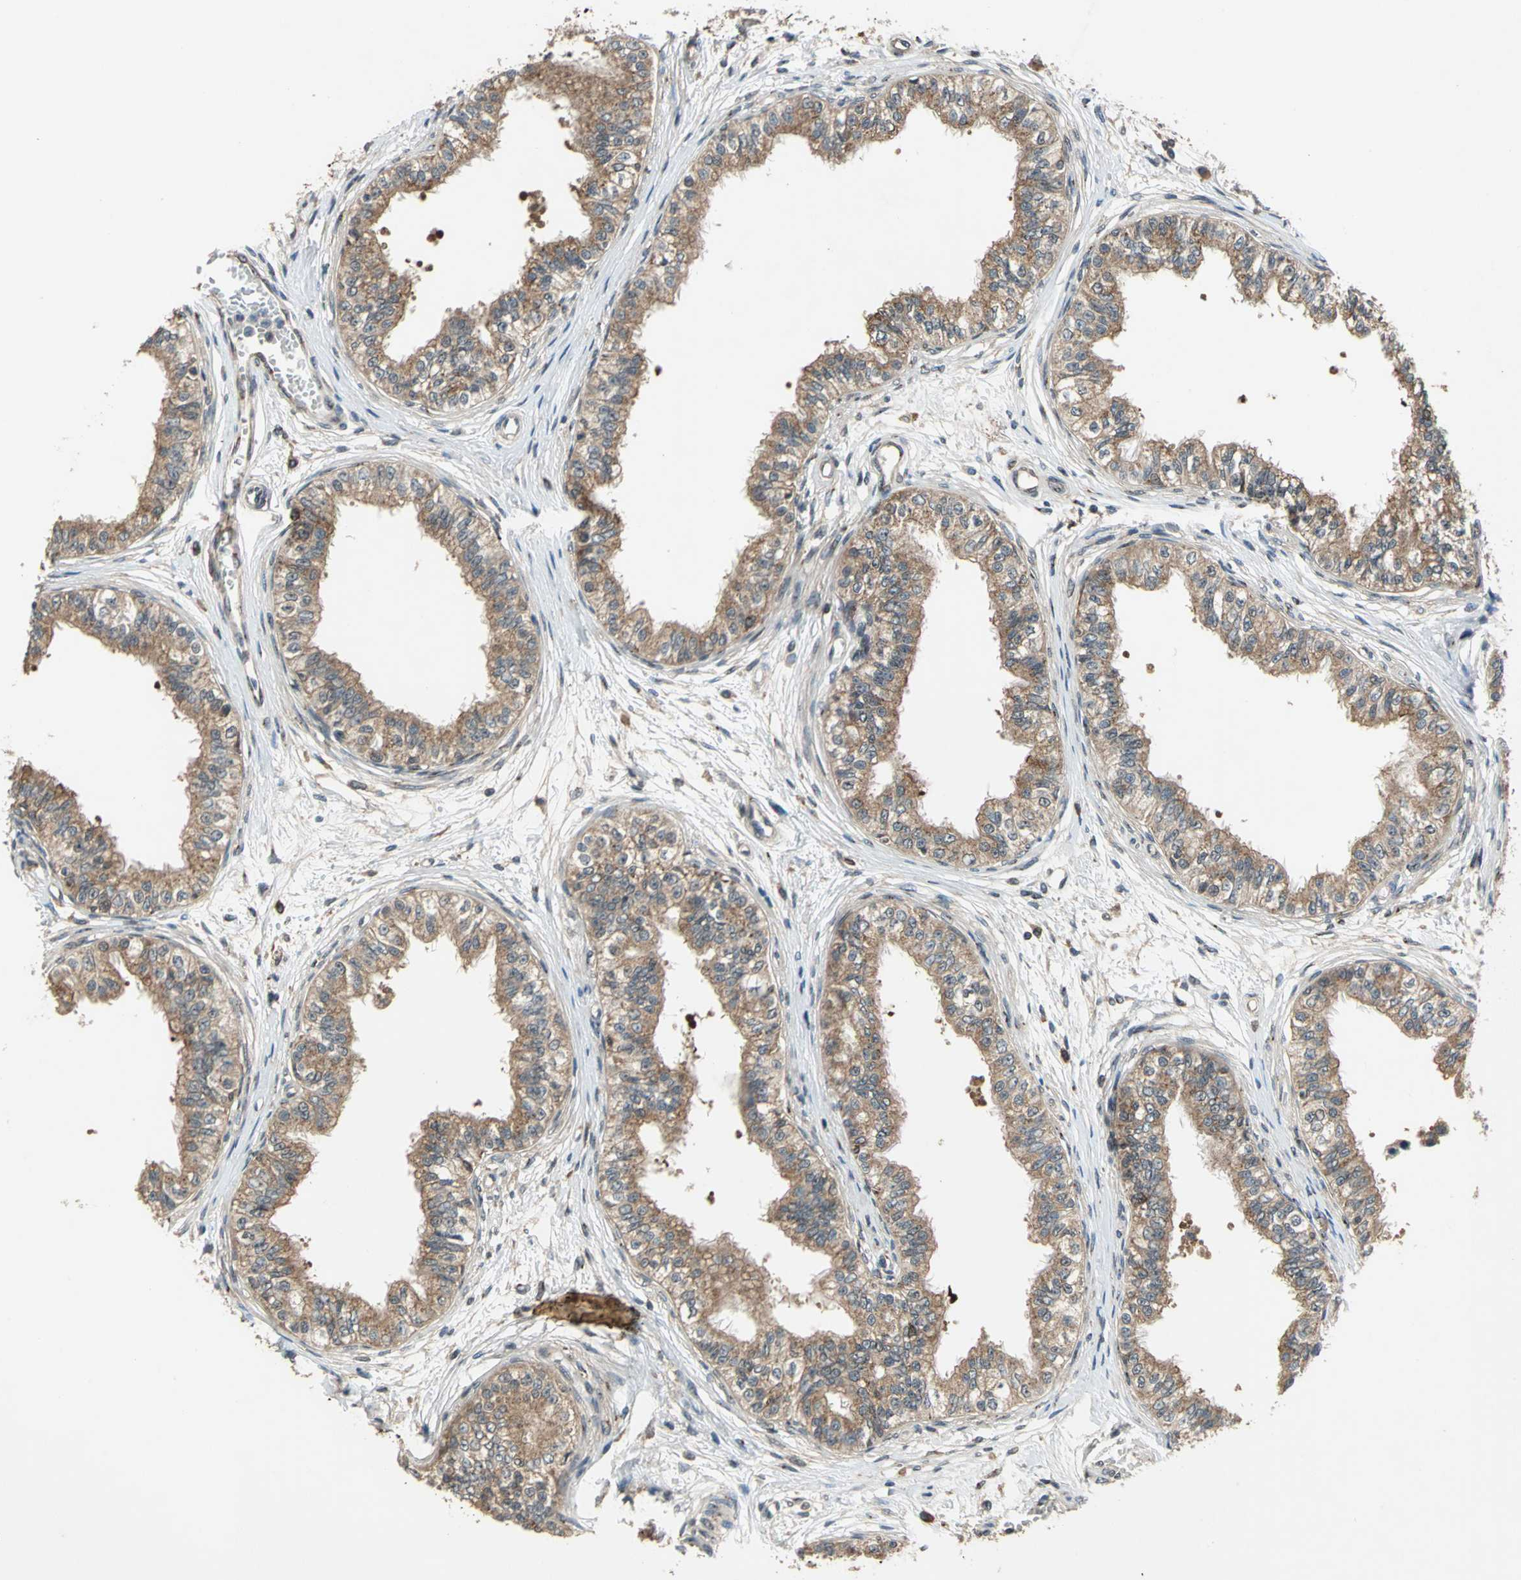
{"staining": {"intensity": "moderate", "quantity": ">75%", "location": "cytoplasmic/membranous,nuclear"}, "tissue": "epididymis", "cell_type": "Glandular cells", "image_type": "normal", "snomed": [{"axis": "morphology", "description": "Normal tissue, NOS"}, {"axis": "morphology", "description": "Adenocarcinoma, metastatic, NOS"}, {"axis": "topography", "description": "Testis"}, {"axis": "topography", "description": "Epididymis"}], "caption": "Protein staining demonstrates moderate cytoplasmic/membranous,nuclear expression in approximately >75% of glandular cells in unremarkable epididymis. The protein of interest is stained brown, and the nuclei are stained in blue (DAB (3,3'-diaminobenzidine) IHC with brightfield microscopy, high magnification).", "gene": "NFKBIE", "patient": {"sex": "male", "age": 26}}